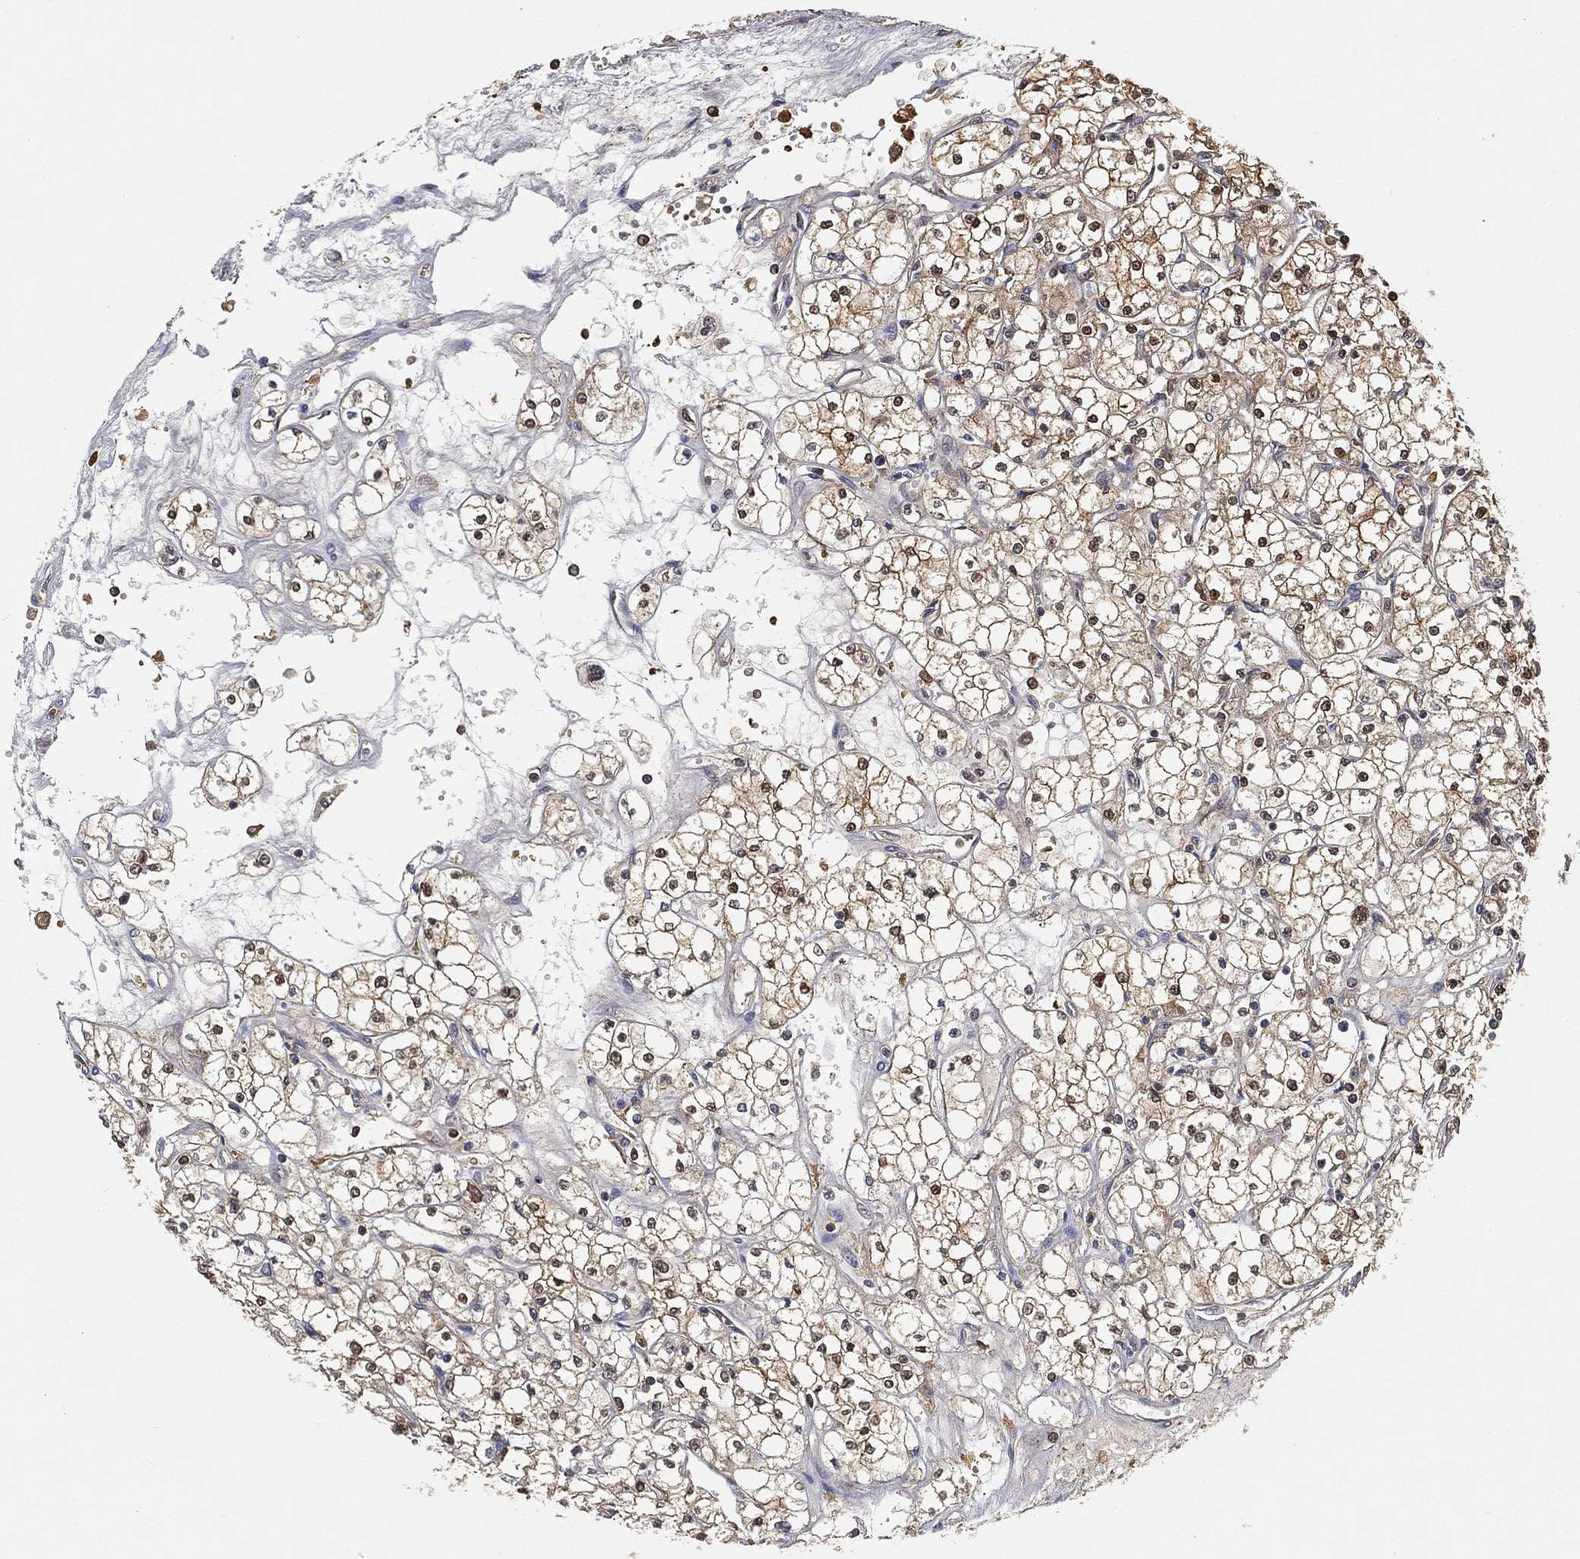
{"staining": {"intensity": "moderate", "quantity": ">75%", "location": "cytoplasmic/membranous,nuclear"}, "tissue": "renal cancer", "cell_type": "Tumor cells", "image_type": "cancer", "snomed": [{"axis": "morphology", "description": "Adenocarcinoma, NOS"}, {"axis": "topography", "description": "Kidney"}], "caption": "Protein expression by immunohistochemistry exhibits moderate cytoplasmic/membranous and nuclear positivity in approximately >75% of tumor cells in renal cancer (adenocarcinoma).", "gene": "CRYL1", "patient": {"sex": "male", "age": 67}}